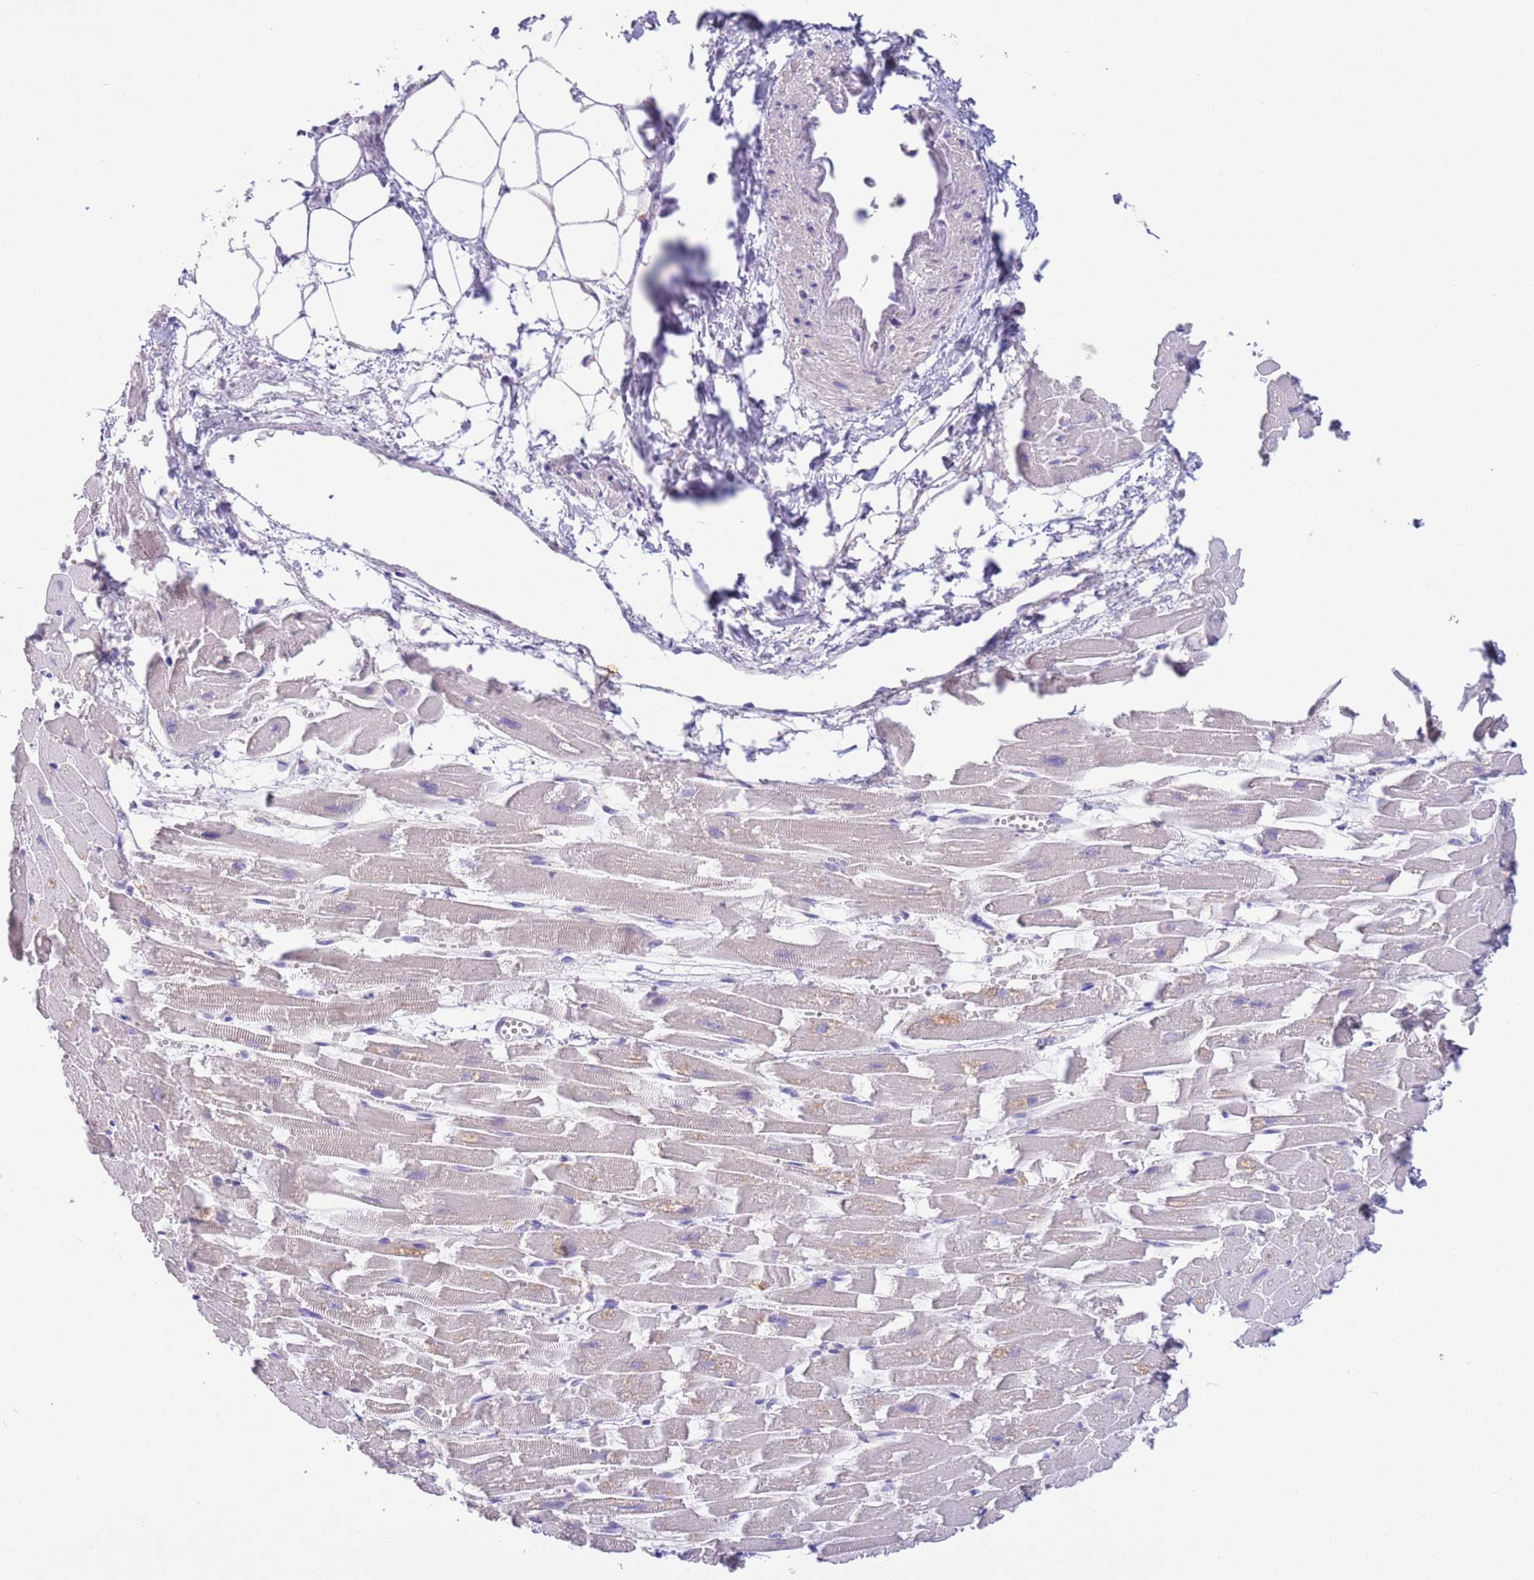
{"staining": {"intensity": "negative", "quantity": "none", "location": "none"}, "tissue": "heart muscle", "cell_type": "Cardiomyocytes", "image_type": "normal", "snomed": [{"axis": "morphology", "description": "Normal tissue, NOS"}, {"axis": "topography", "description": "Heart"}], "caption": "Immunohistochemistry (IHC) micrograph of benign human heart muscle stained for a protein (brown), which exhibits no expression in cardiomyocytes. The staining was performed using DAB (3,3'-diaminobenzidine) to visualize the protein expression in brown, while the nuclei were stained in blue with hematoxylin (Magnification: 20x).", "gene": "IGFL4", "patient": {"sex": "female", "age": 64}}